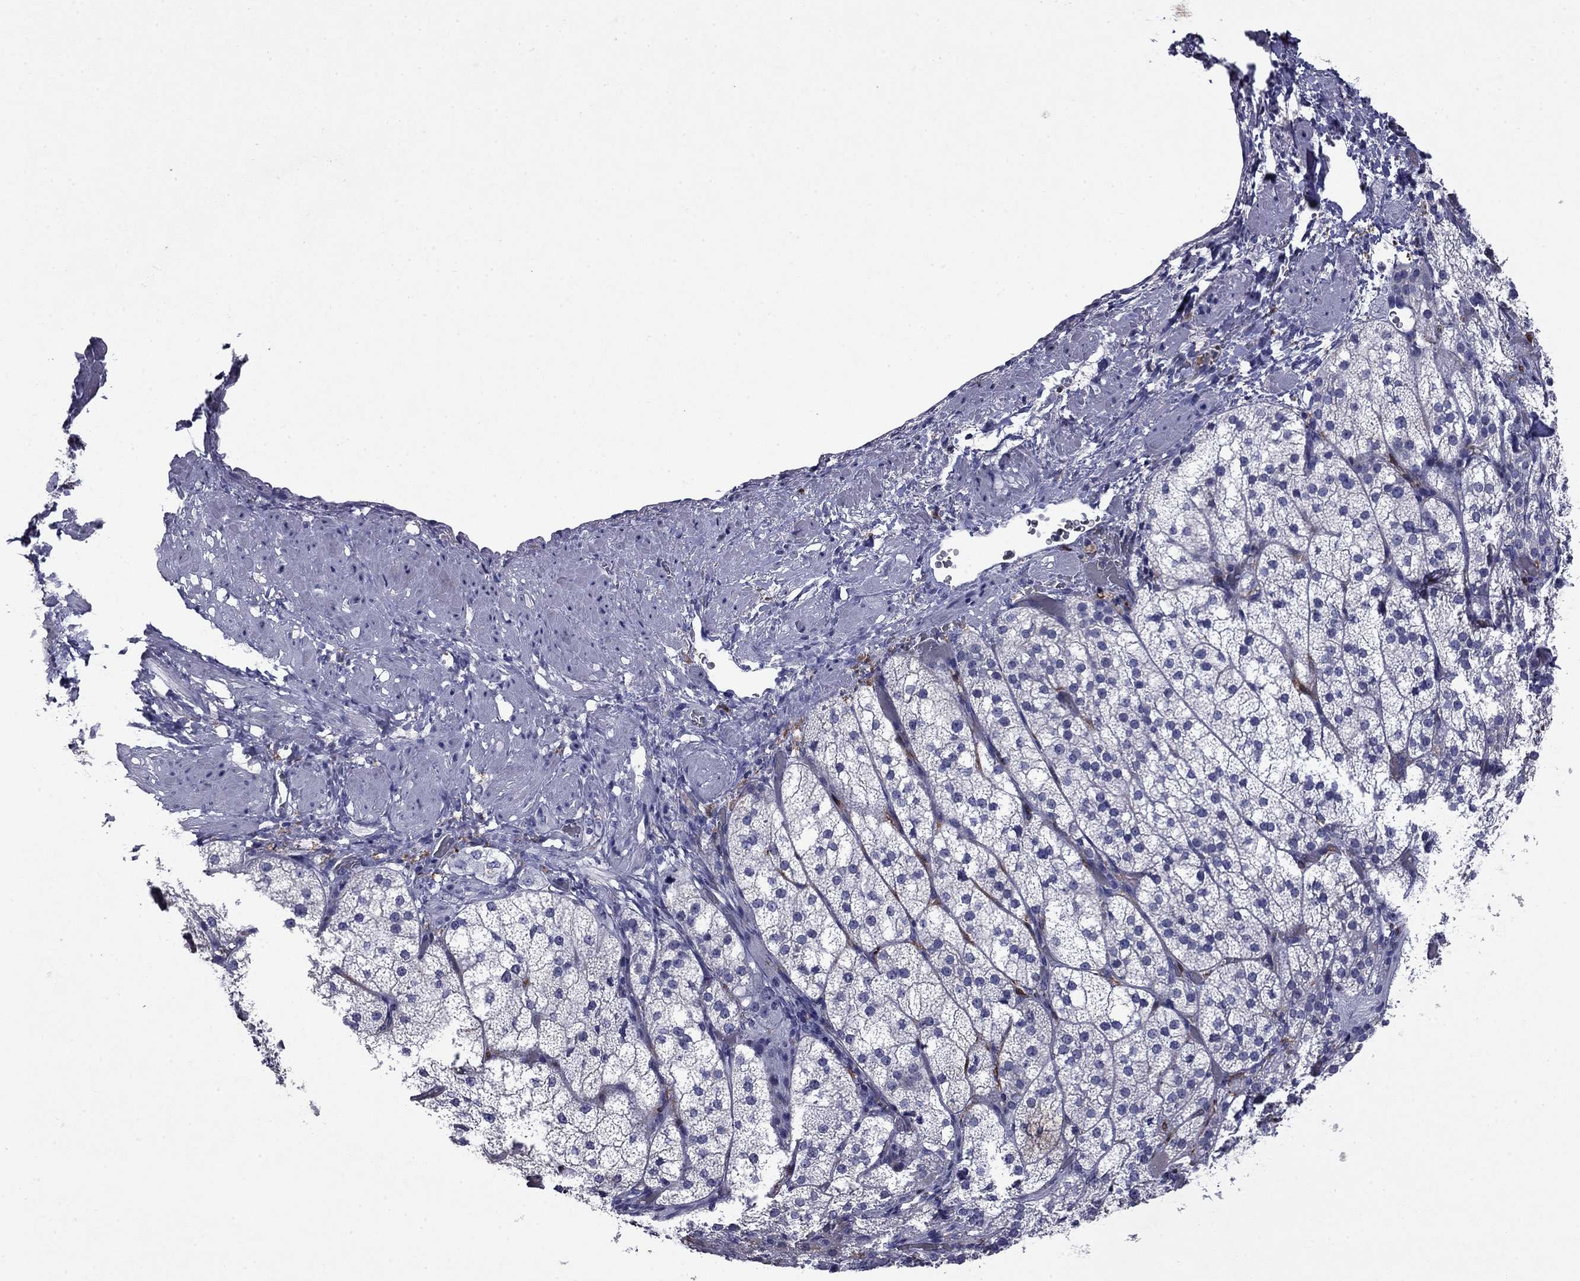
{"staining": {"intensity": "weak", "quantity": "<25%", "location": "cytoplasmic/membranous"}, "tissue": "adrenal gland", "cell_type": "Glandular cells", "image_type": "normal", "snomed": [{"axis": "morphology", "description": "Normal tissue, NOS"}, {"axis": "topography", "description": "Adrenal gland"}], "caption": "The micrograph displays no significant expression in glandular cells of adrenal gland.", "gene": "CFAP119", "patient": {"sex": "female", "age": 60}}